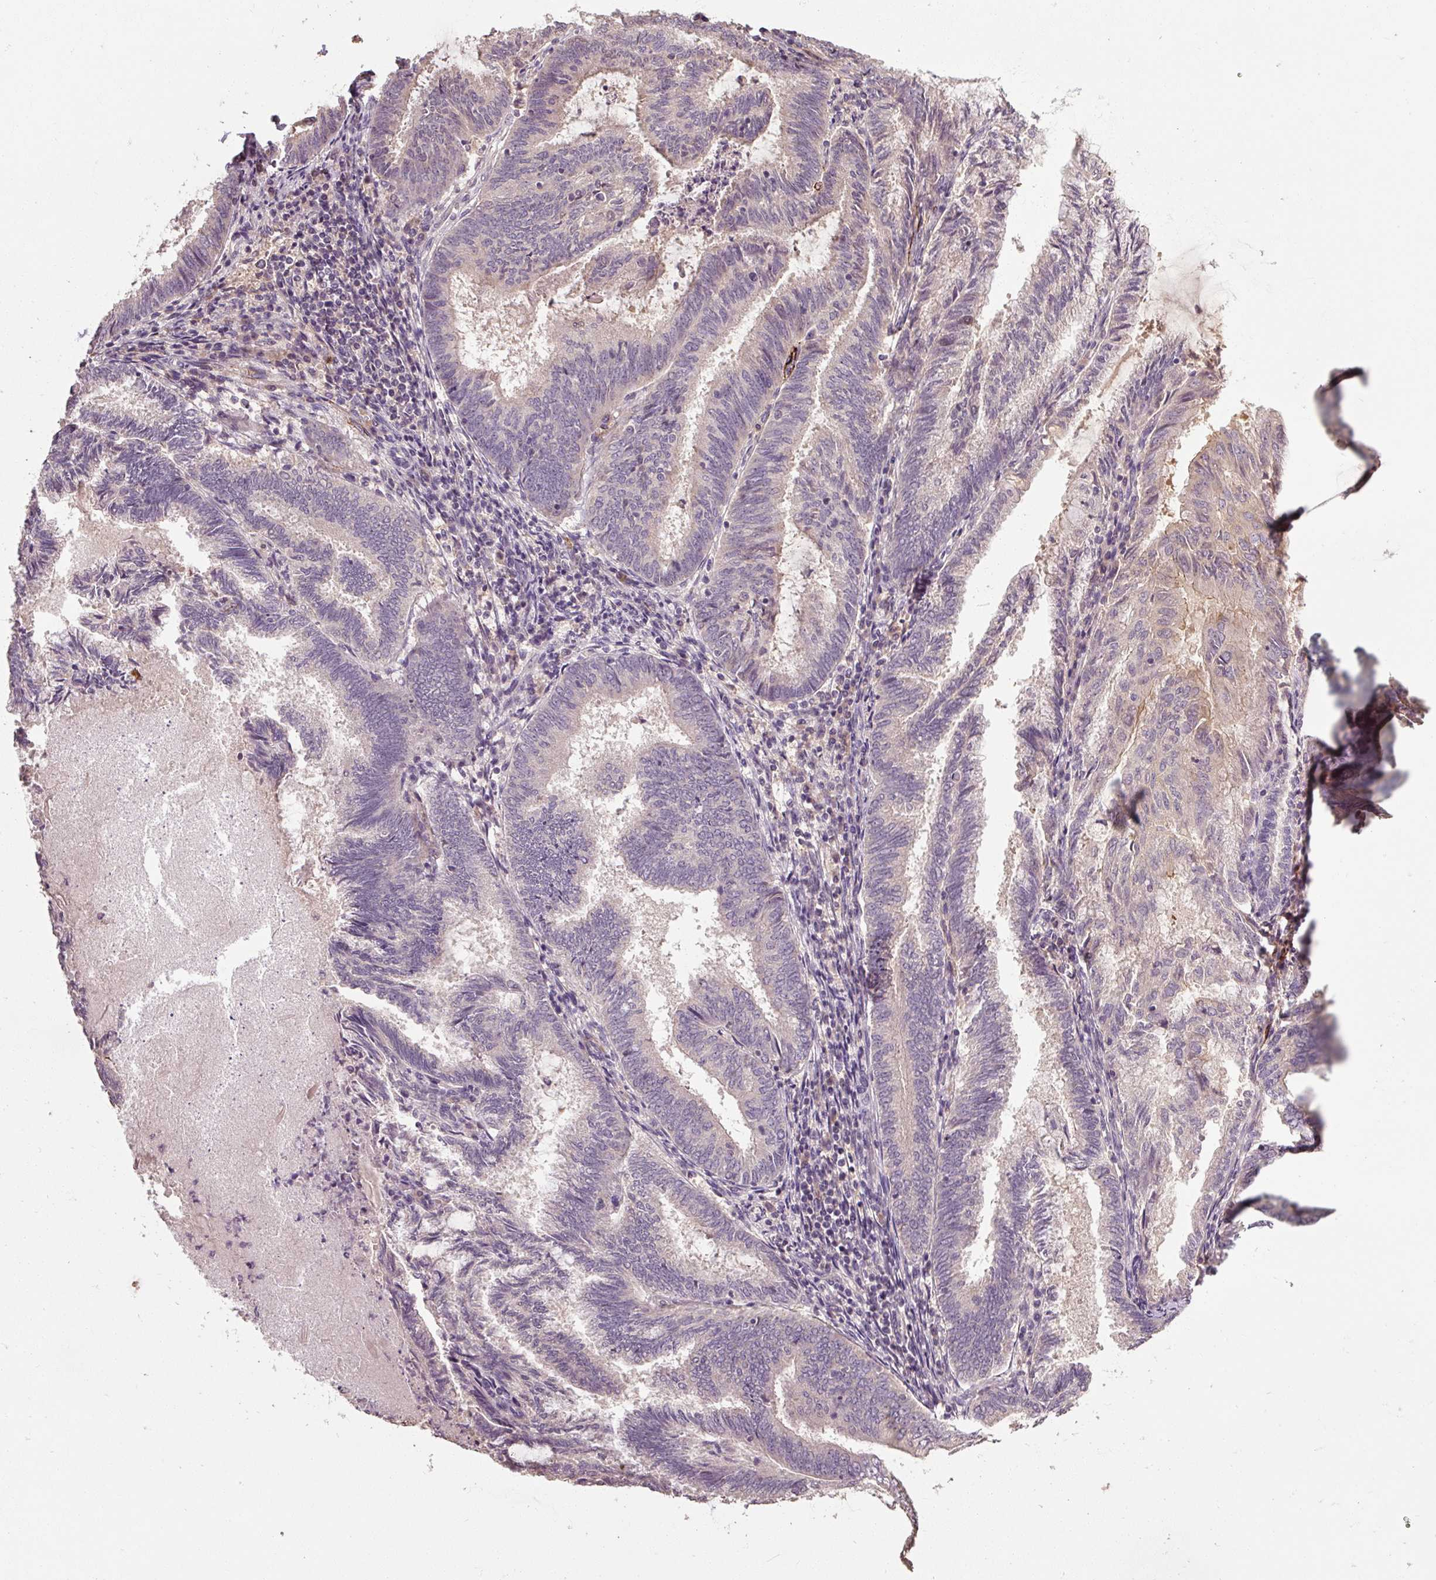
{"staining": {"intensity": "negative", "quantity": "none", "location": "none"}, "tissue": "endometrial cancer", "cell_type": "Tumor cells", "image_type": "cancer", "snomed": [{"axis": "morphology", "description": "Adenocarcinoma, NOS"}, {"axis": "topography", "description": "Endometrium"}], "caption": "Immunohistochemical staining of human endometrial cancer reveals no significant staining in tumor cells.", "gene": "CFAP65", "patient": {"sex": "female", "age": 80}}